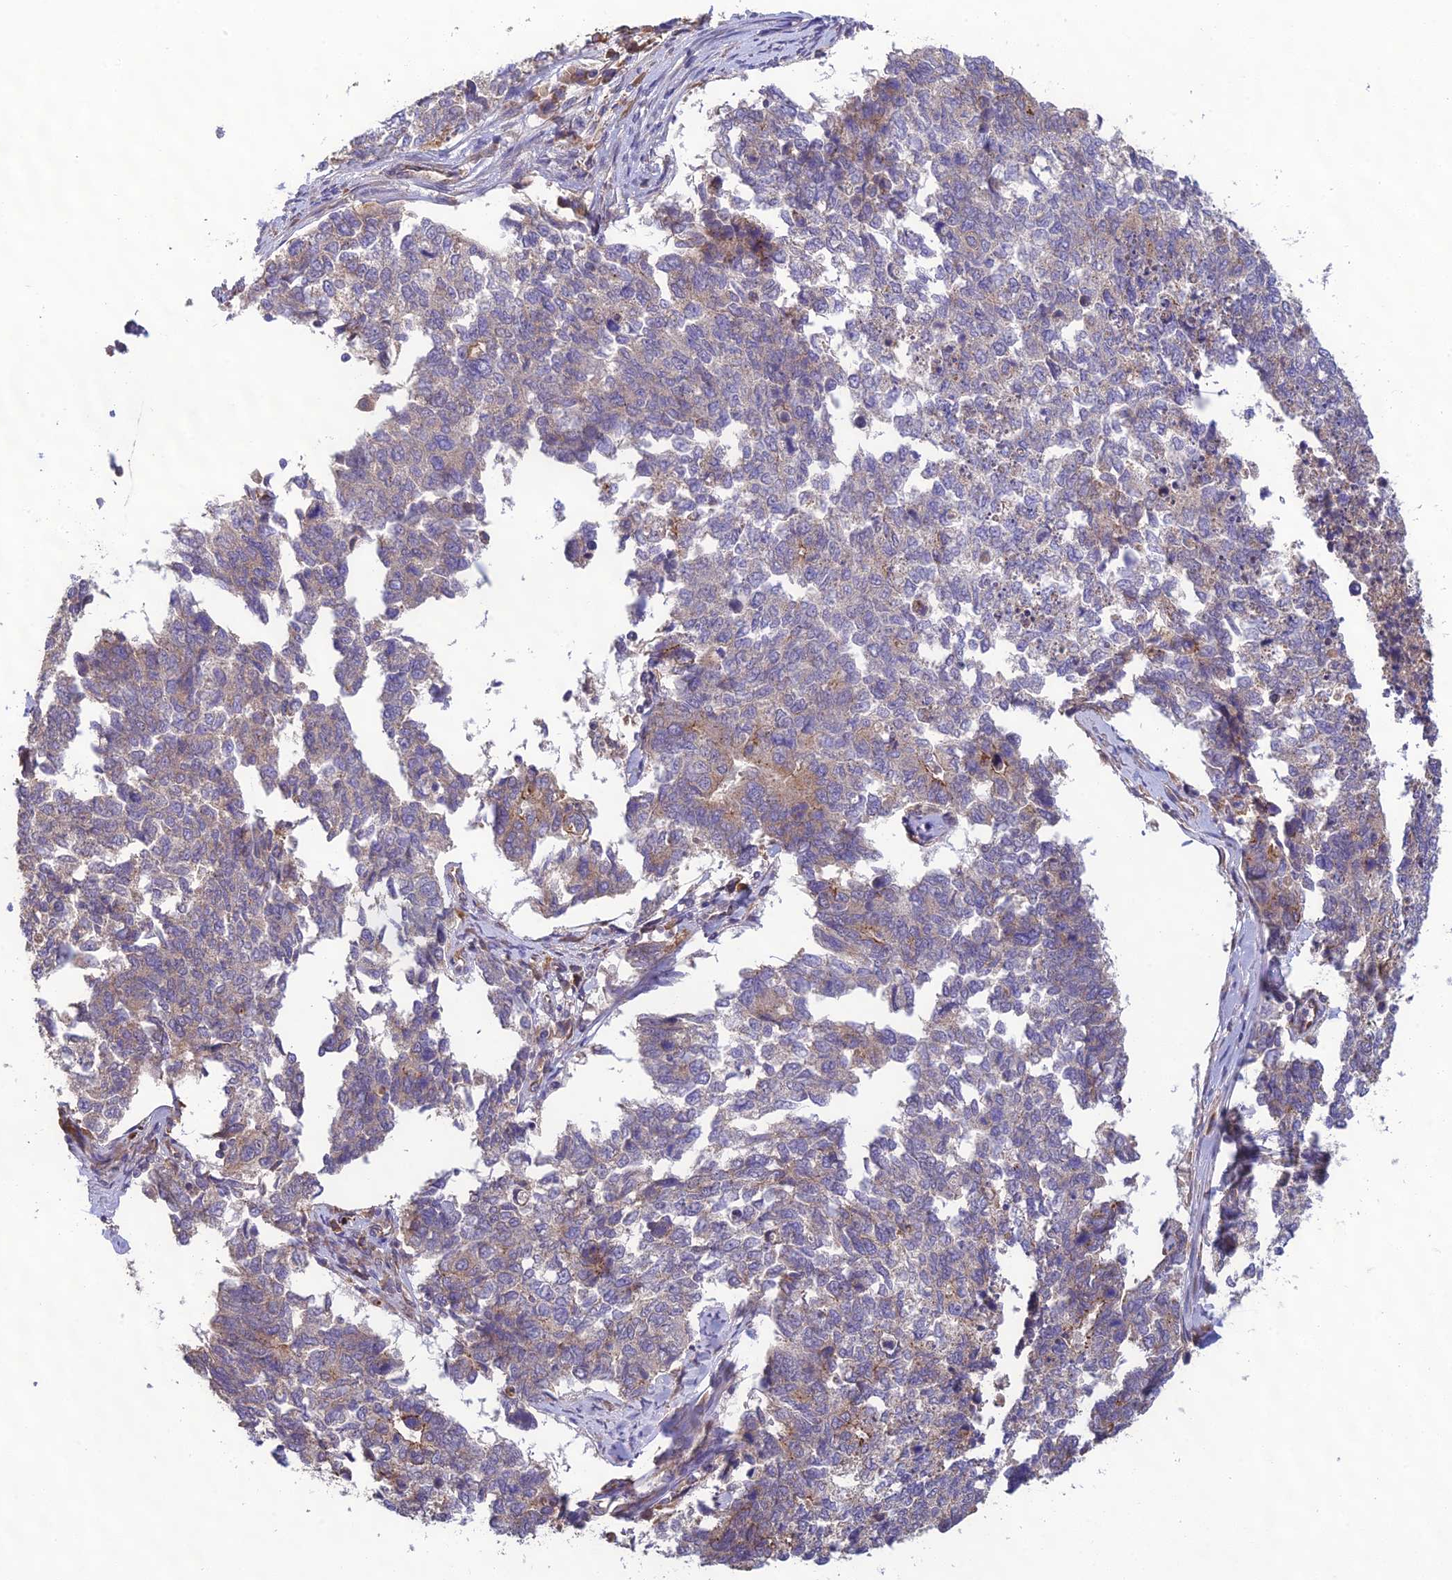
{"staining": {"intensity": "weak", "quantity": "25%-75%", "location": "cytoplasmic/membranous"}, "tissue": "cervical cancer", "cell_type": "Tumor cells", "image_type": "cancer", "snomed": [{"axis": "morphology", "description": "Squamous cell carcinoma, NOS"}, {"axis": "topography", "description": "Cervix"}], "caption": "Tumor cells display low levels of weak cytoplasmic/membranous positivity in approximately 25%-75% of cells in squamous cell carcinoma (cervical). The staining is performed using DAB brown chromogen to label protein expression. The nuclei are counter-stained blue using hematoxylin.", "gene": "MRNIP", "patient": {"sex": "female", "age": 63}}